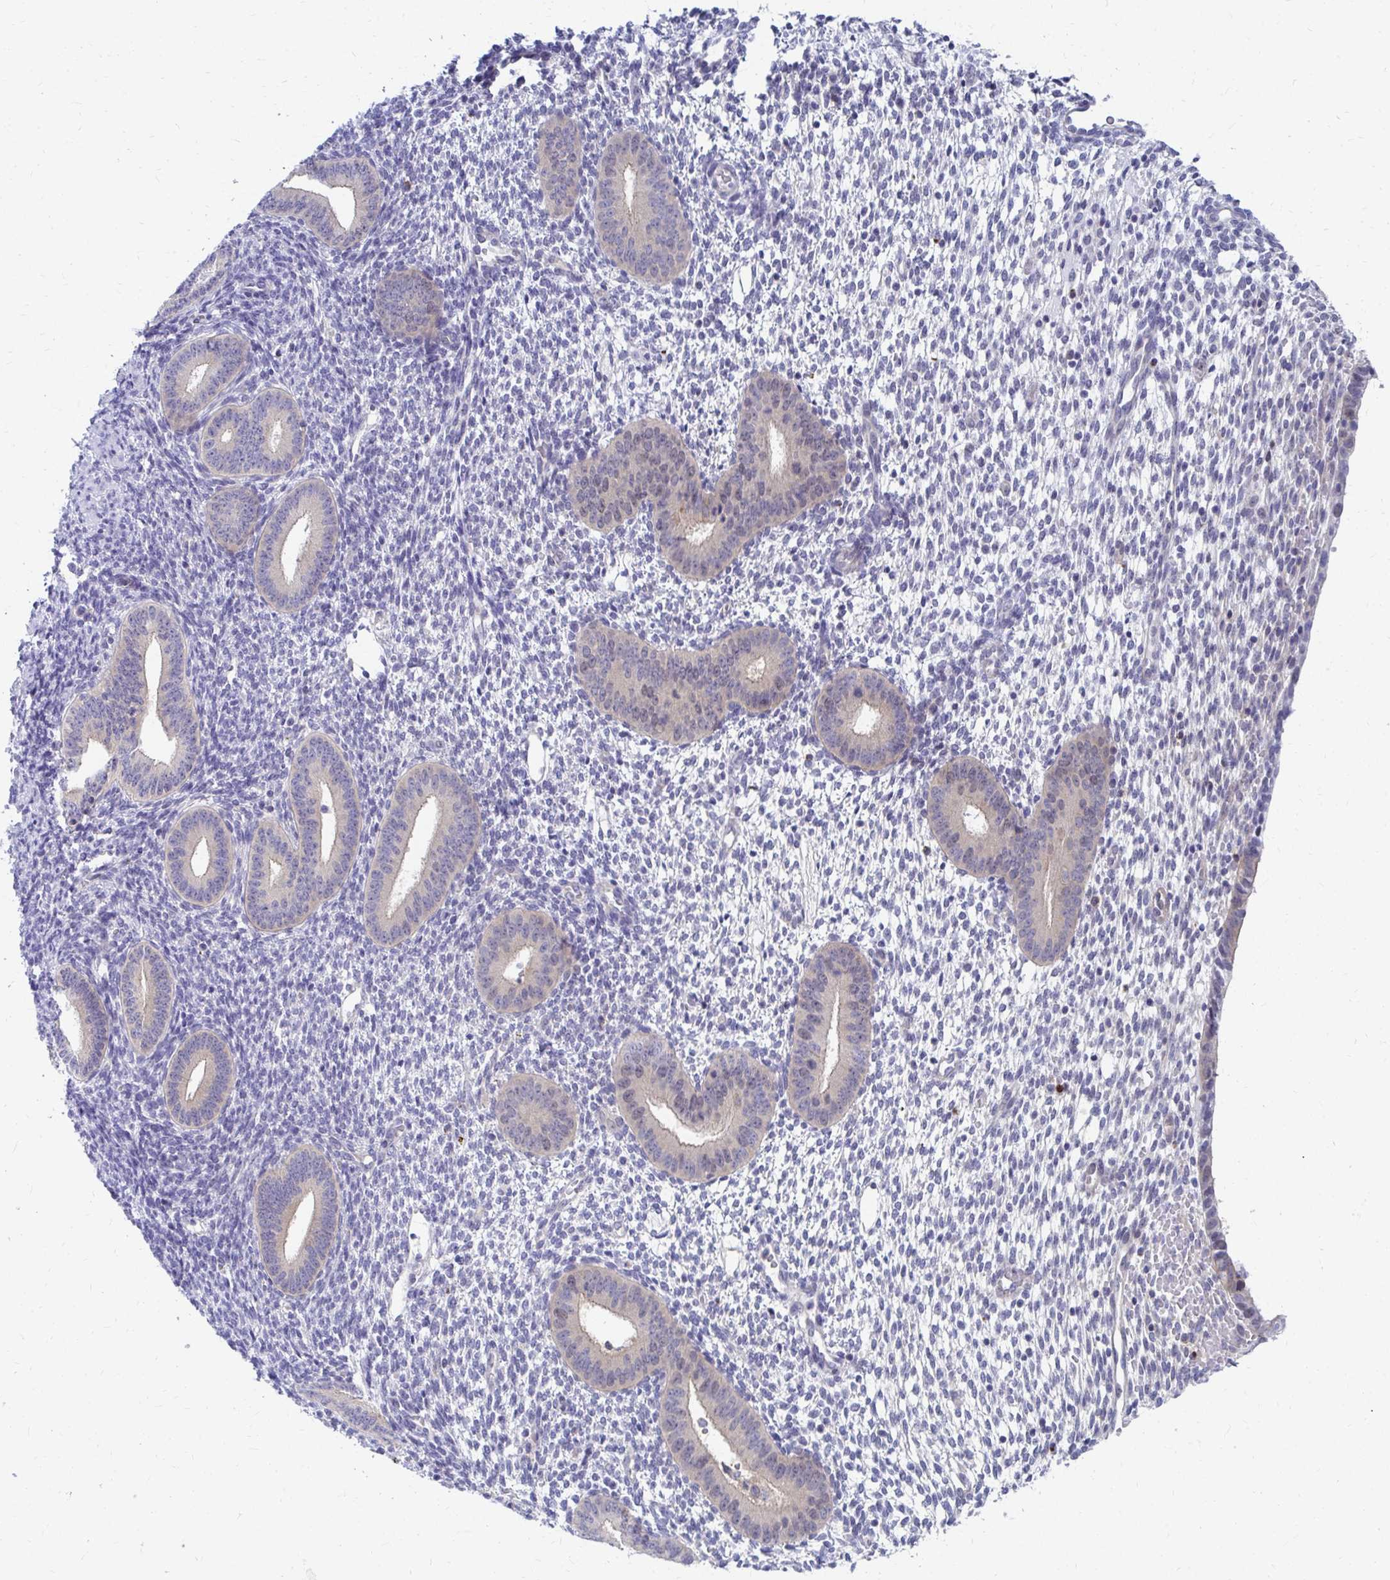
{"staining": {"intensity": "negative", "quantity": "none", "location": "none"}, "tissue": "endometrium", "cell_type": "Cells in endometrial stroma", "image_type": "normal", "snomed": [{"axis": "morphology", "description": "Normal tissue, NOS"}, {"axis": "topography", "description": "Endometrium"}], "caption": "A micrograph of endometrium stained for a protein displays no brown staining in cells in endometrial stroma. (DAB immunohistochemistry (IHC) visualized using brightfield microscopy, high magnification).", "gene": "C19orf81", "patient": {"sex": "female", "age": 40}}